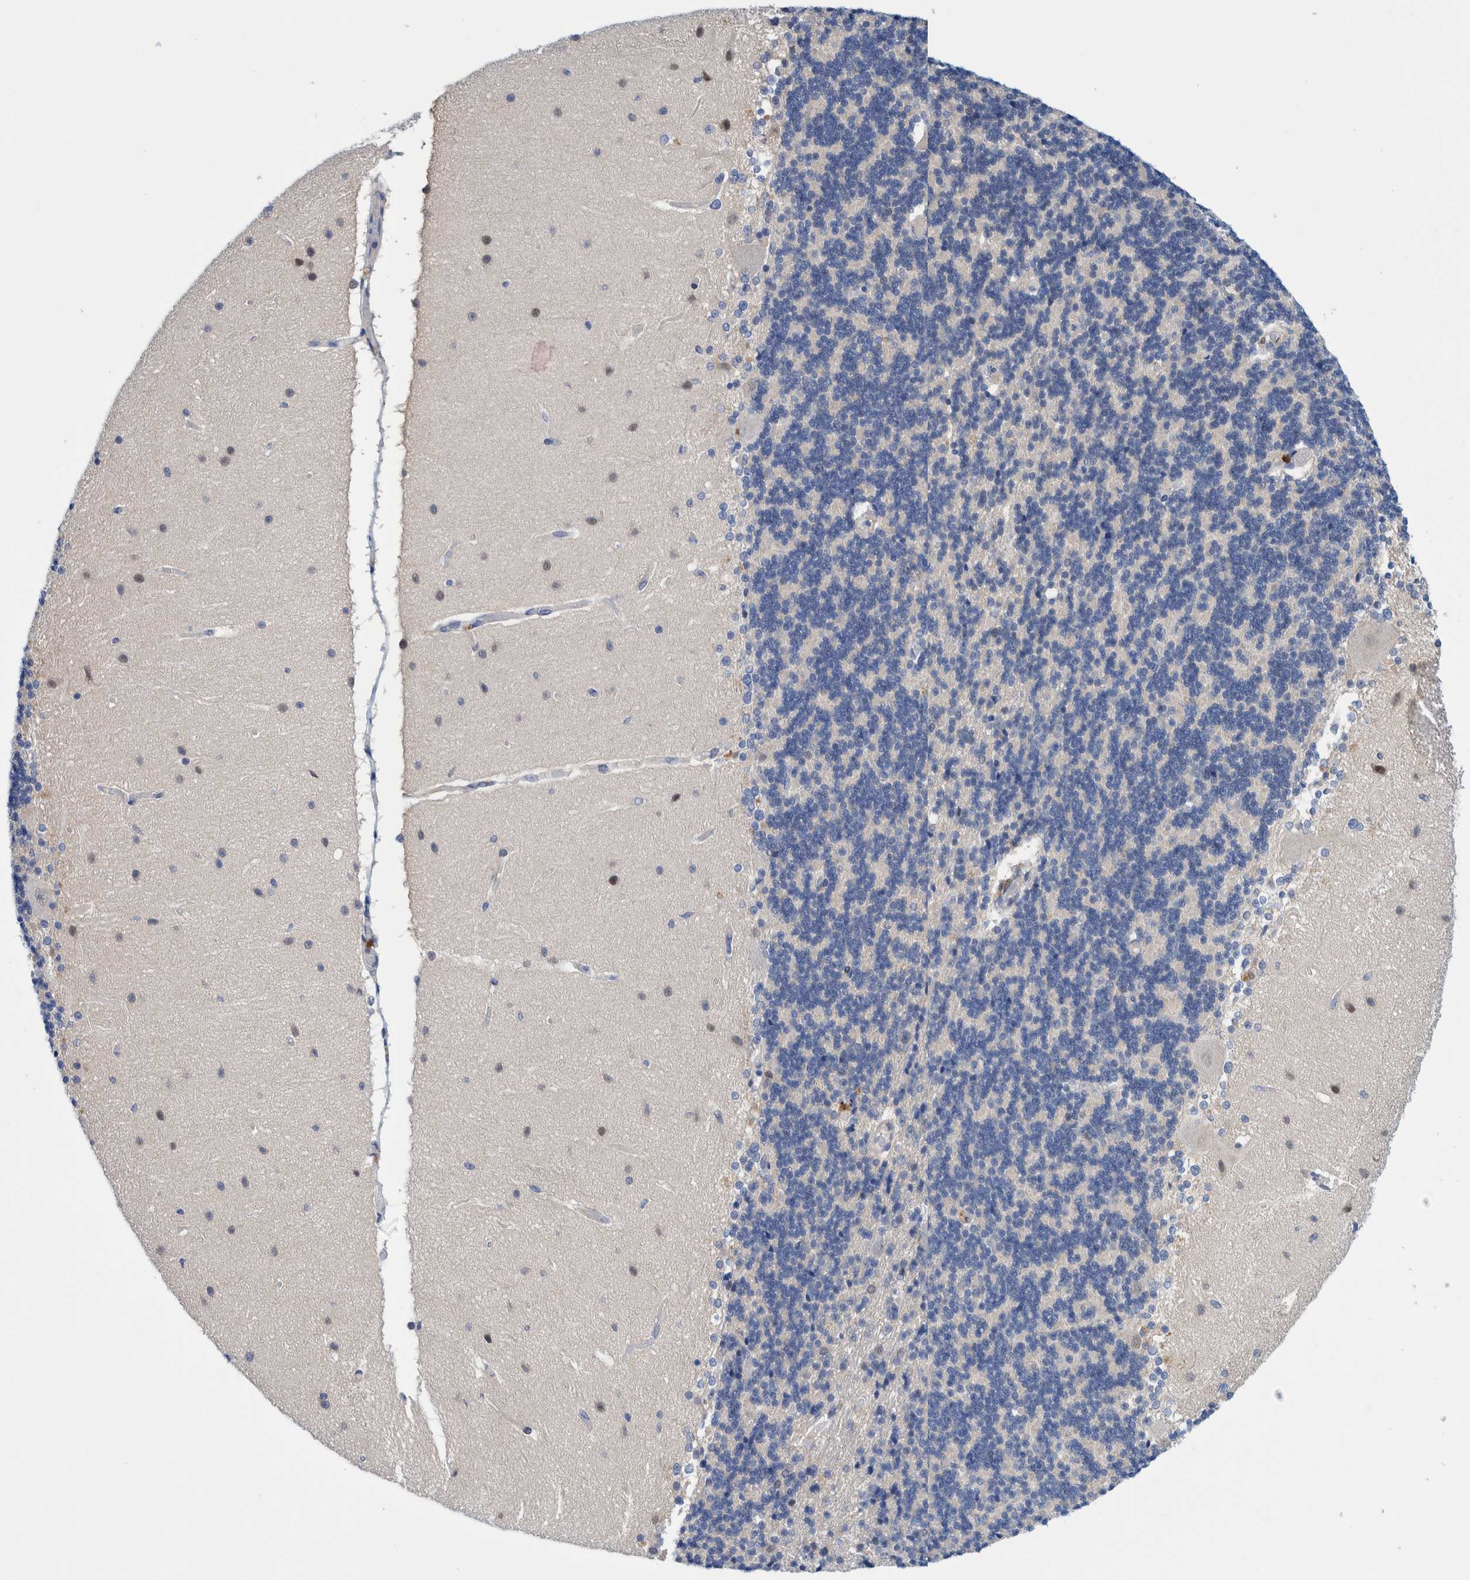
{"staining": {"intensity": "negative", "quantity": "none", "location": "none"}, "tissue": "cerebellum", "cell_type": "Cells in granular layer", "image_type": "normal", "snomed": [{"axis": "morphology", "description": "Normal tissue, NOS"}, {"axis": "topography", "description": "Cerebellum"}], "caption": "A high-resolution histopathology image shows IHC staining of normal cerebellum, which demonstrates no significant staining in cells in granular layer. (Stains: DAB (3,3'-diaminobenzidine) immunohistochemistry with hematoxylin counter stain, Microscopy: brightfield microscopy at high magnification).", "gene": "PFAS", "patient": {"sex": "female", "age": 54}}